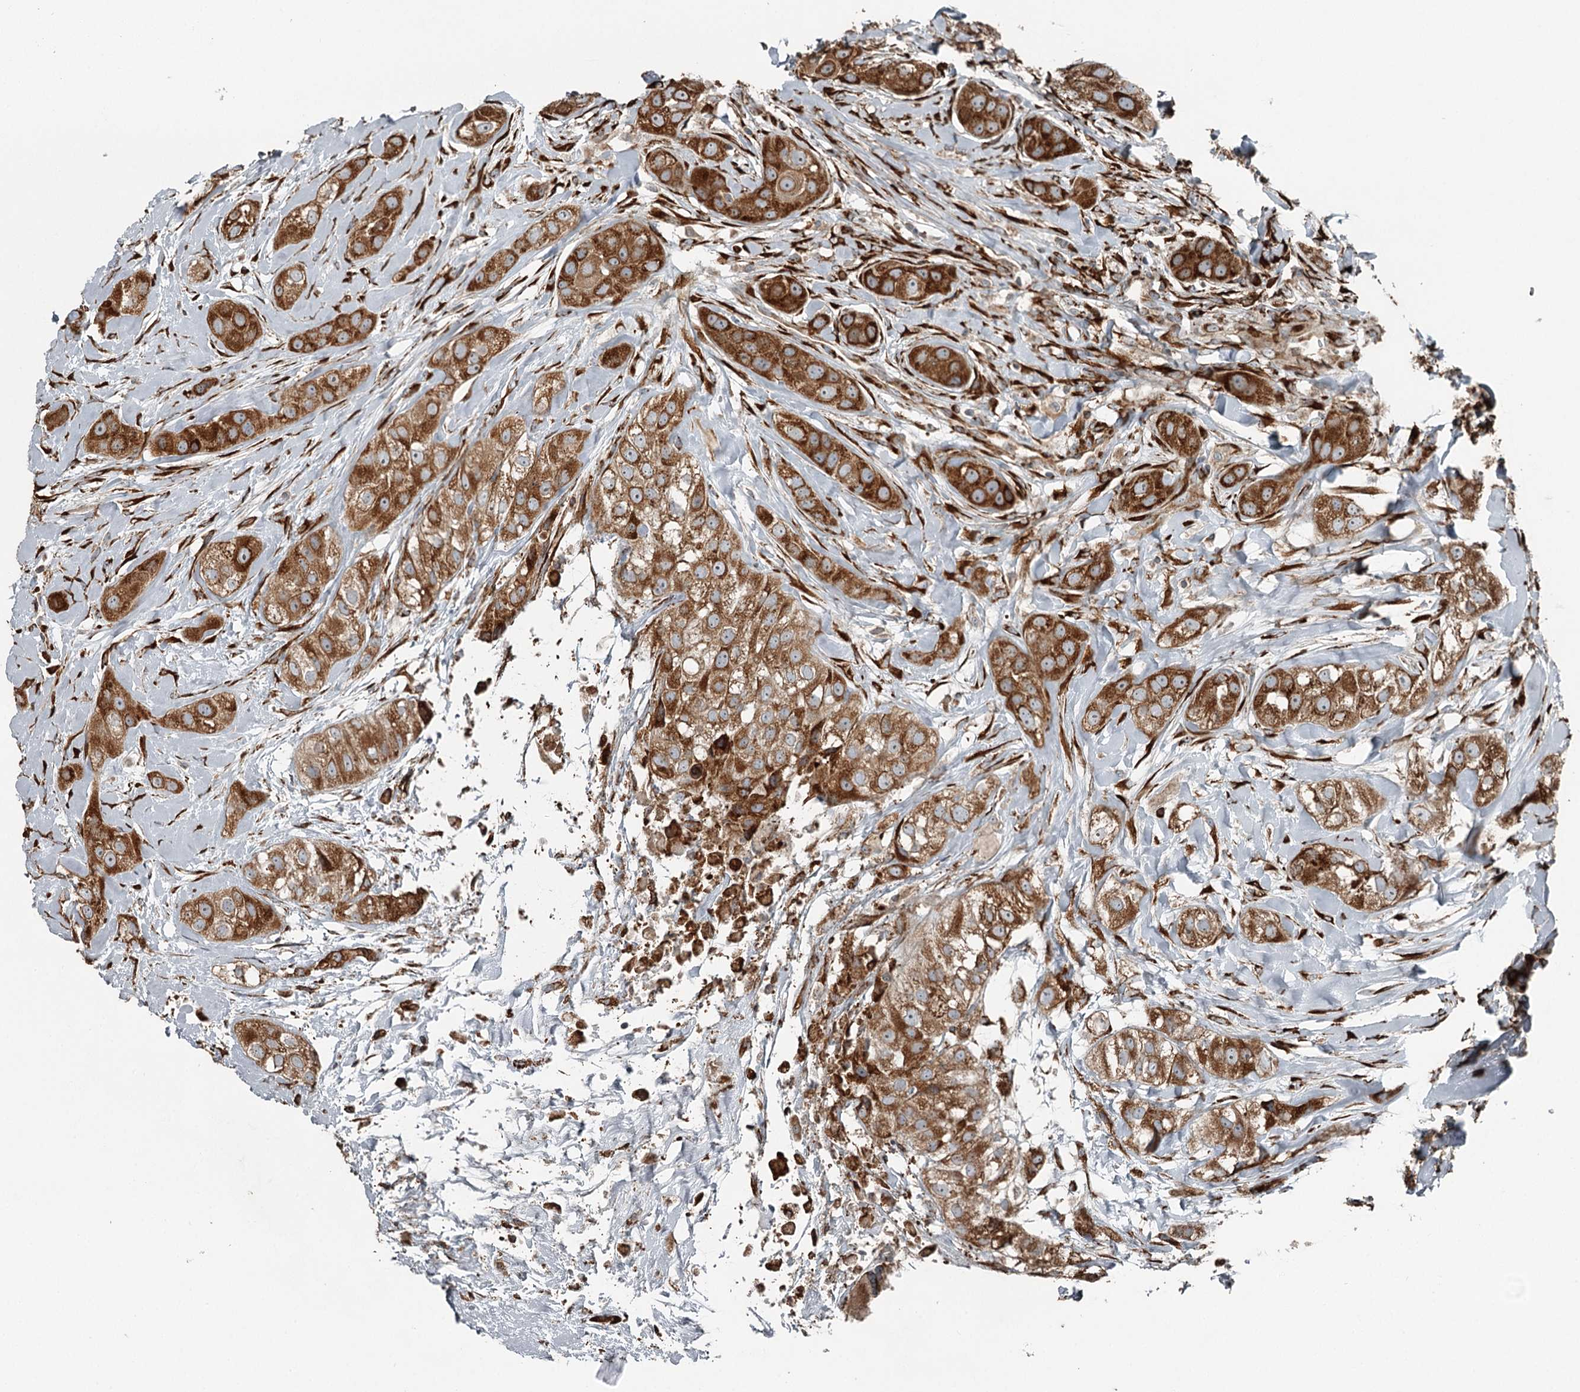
{"staining": {"intensity": "strong", "quantity": ">75%", "location": "cytoplasmic/membranous"}, "tissue": "head and neck cancer", "cell_type": "Tumor cells", "image_type": "cancer", "snomed": [{"axis": "morphology", "description": "Normal tissue, NOS"}, {"axis": "morphology", "description": "Squamous cell carcinoma, NOS"}, {"axis": "topography", "description": "Skeletal muscle"}, {"axis": "topography", "description": "Head-Neck"}], "caption": "A brown stain labels strong cytoplasmic/membranous expression of a protein in head and neck cancer tumor cells.", "gene": "RASSF8", "patient": {"sex": "male", "age": 51}}